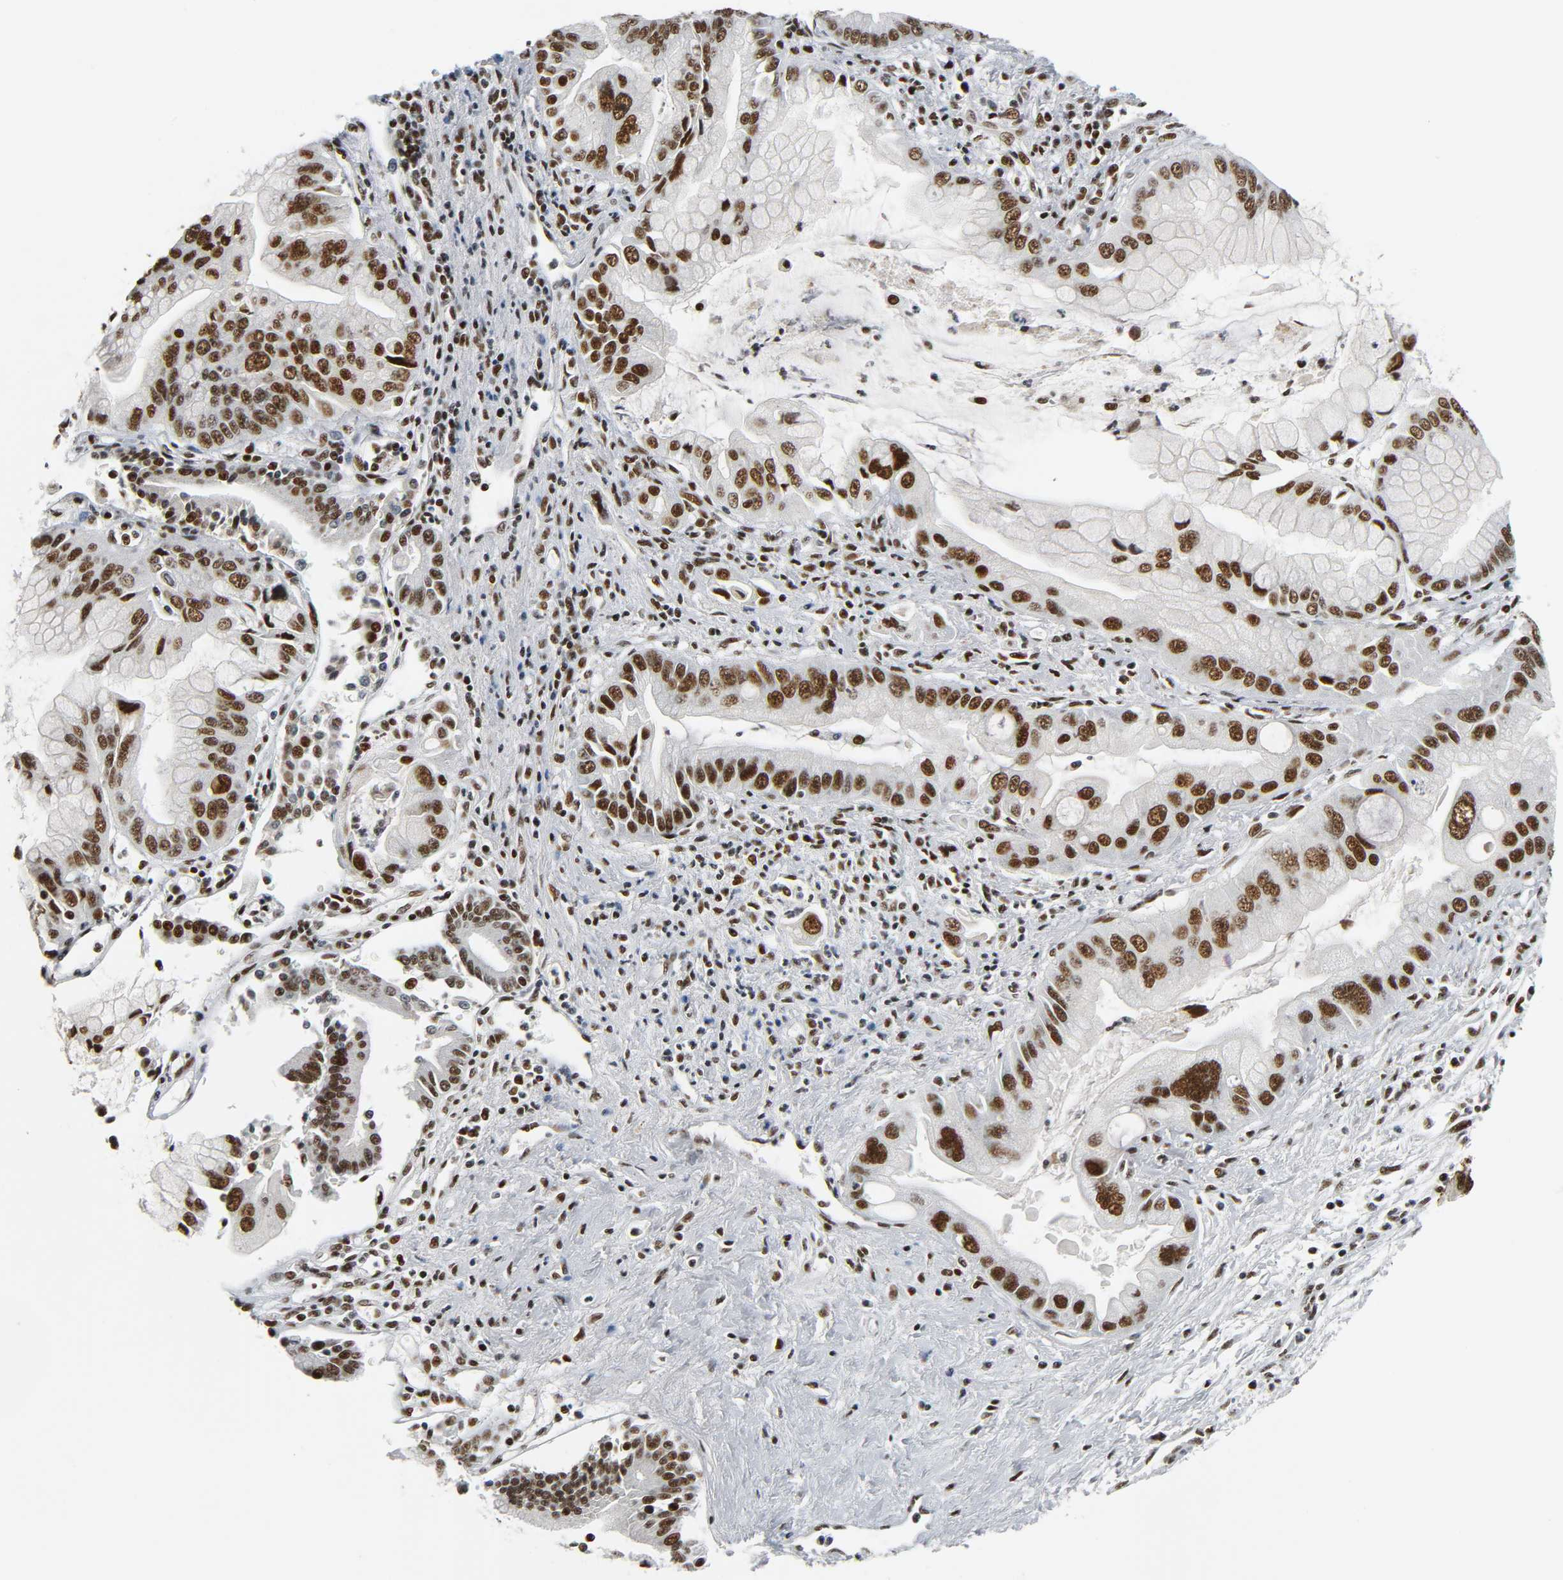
{"staining": {"intensity": "strong", "quantity": ">75%", "location": "nuclear"}, "tissue": "pancreatic cancer", "cell_type": "Tumor cells", "image_type": "cancer", "snomed": [{"axis": "morphology", "description": "Adenocarcinoma, NOS"}, {"axis": "topography", "description": "Pancreas"}], "caption": "IHC (DAB (3,3'-diaminobenzidine)) staining of pancreatic cancer (adenocarcinoma) exhibits strong nuclear protein staining in about >75% of tumor cells. The staining was performed using DAB, with brown indicating positive protein expression. Nuclei are stained blue with hematoxylin.", "gene": "CDK9", "patient": {"sex": "male", "age": 59}}